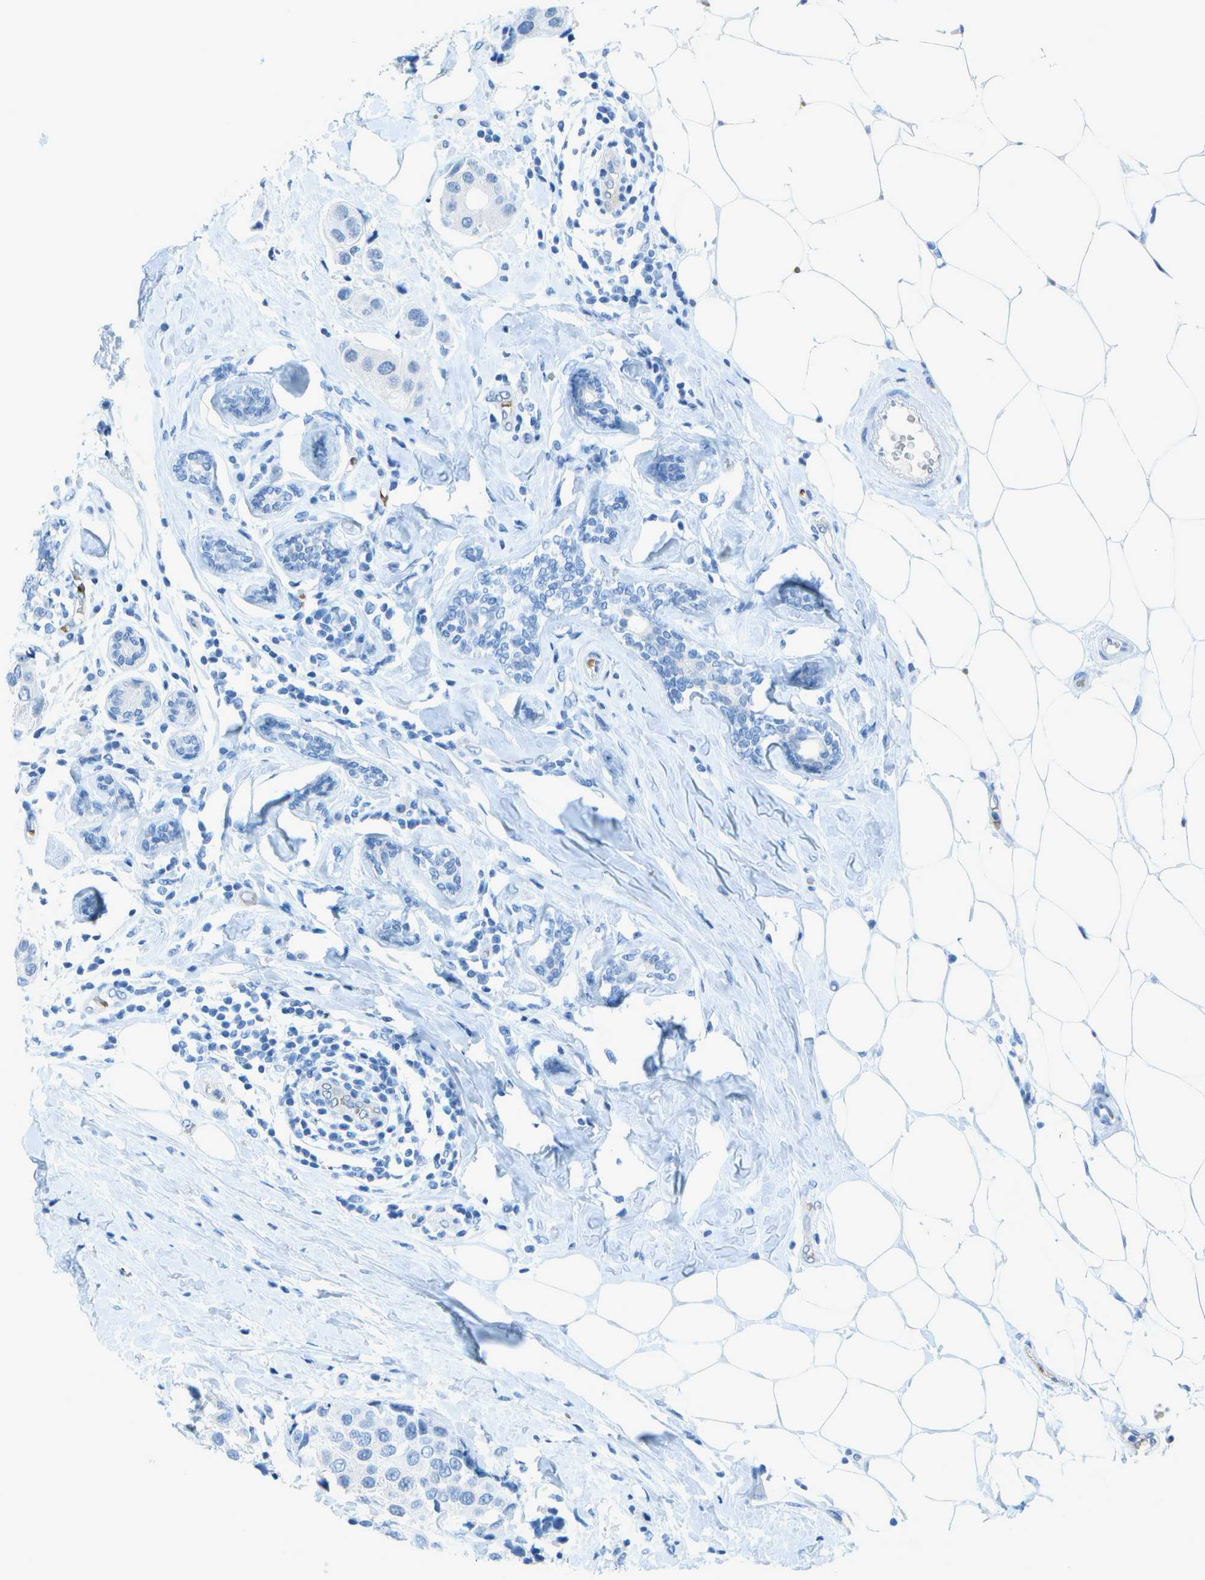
{"staining": {"intensity": "negative", "quantity": "none", "location": "none"}, "tissue": "breast cancer", "cell_type": "Tumor cells", "image_type": "cancer", "snomed": [{"axis": "morphology", "description": "Normal tissue, NOS"}, {"axis": "morphology", "description": "Duct carcinoma"}, {"axis": "topography", "description": "Breast"}], "caption": "This histopathology image is of breast invasive ductal carcinoma stained with immunohistochemistry (IHC) to label a protein in brown with the nuclei are counter-stained blue. There is no expression in tumor cells. The staining is performed using DAB (3,3'-diaminobenzidine) brown chromogen with nuclei counter-stained in using hematoxylin.", "gene": "ASL", "patient": {"sex": "female", "age": 39}}